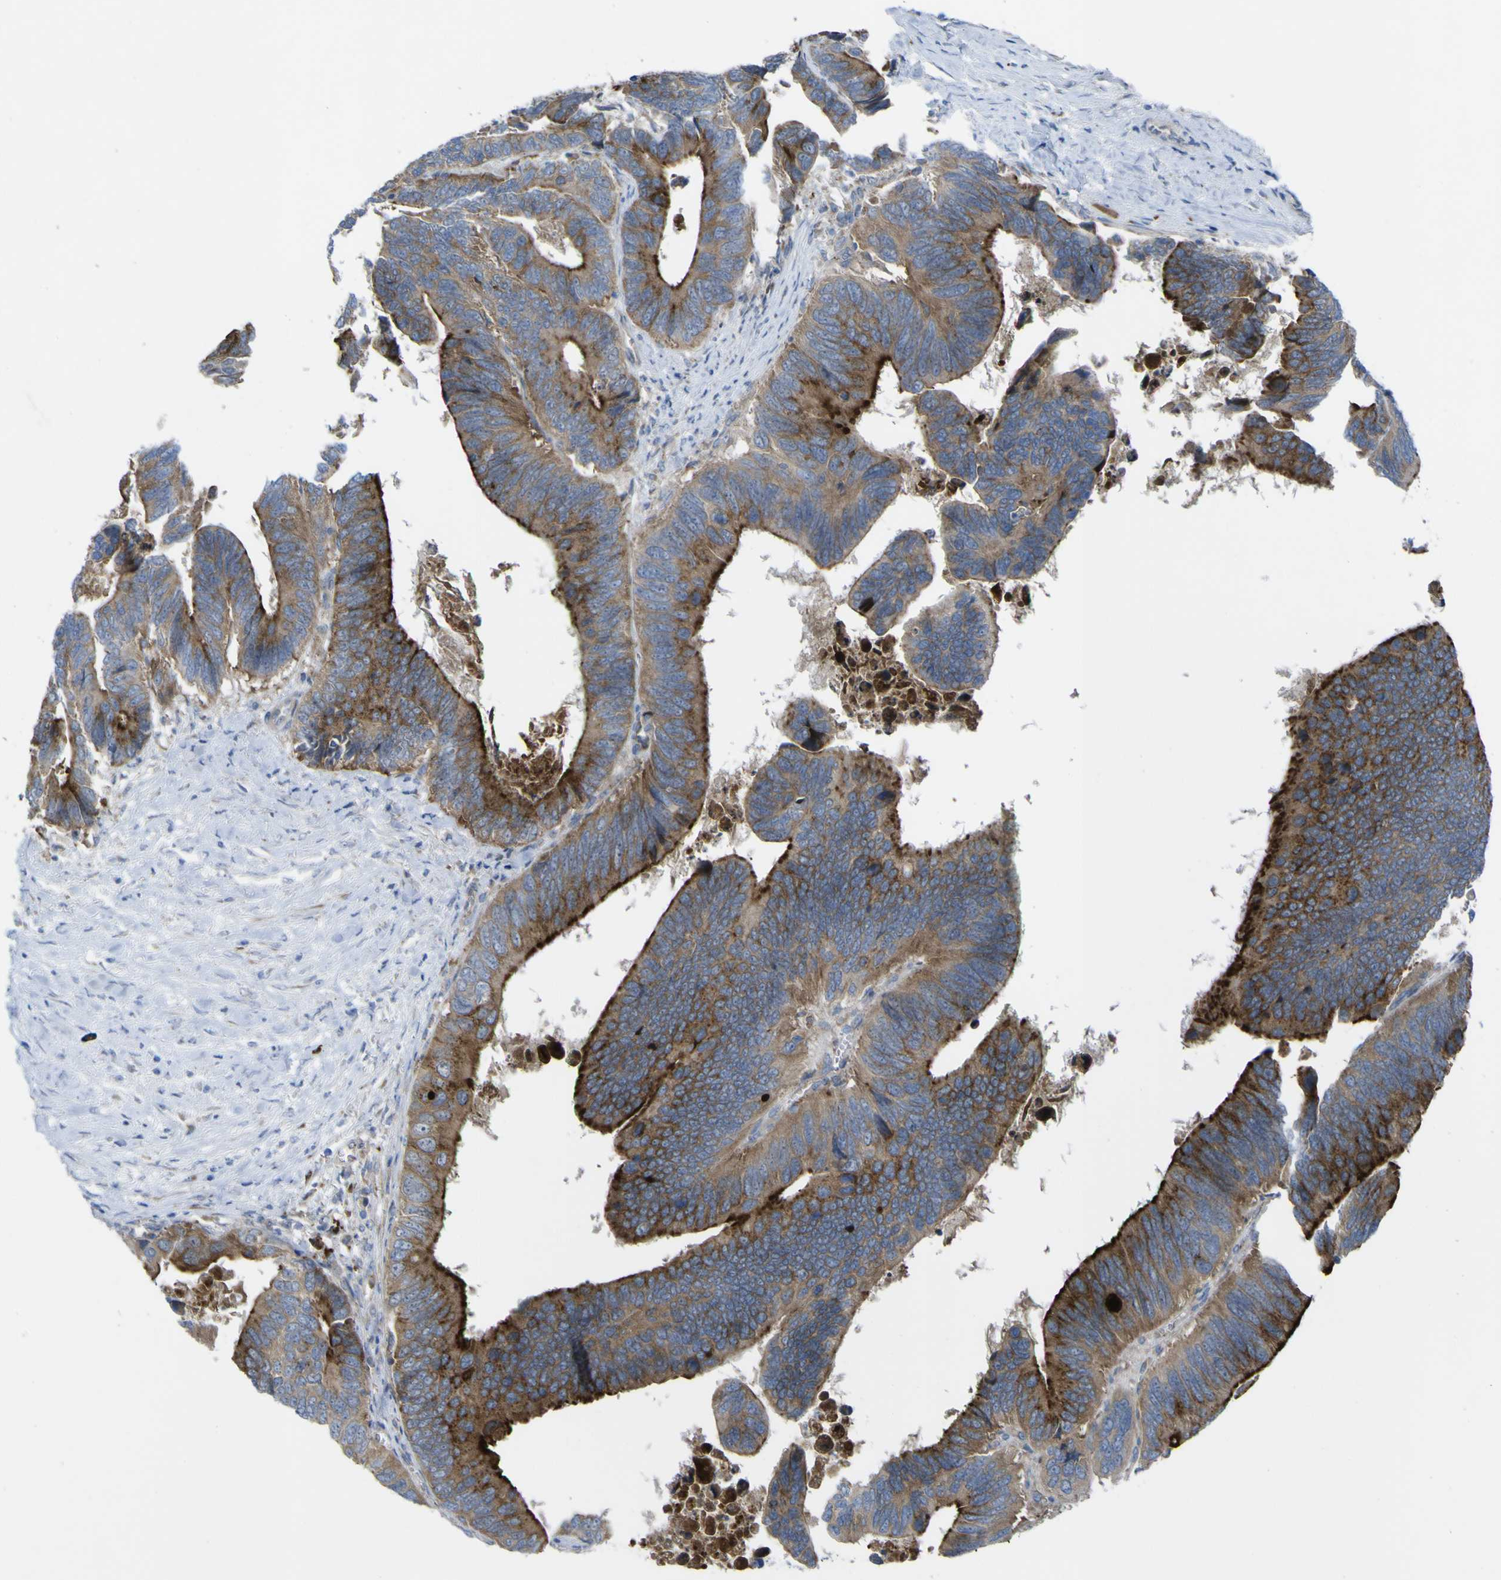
{"staining": {"intensity": "strong", "quantity": "25%-75%", "location": "cytoplasmic/membranous"}, "tissue": "colorectal cancer", "cell_type": "Tumor cells", "image_type": "cancer", "snomed": [{"axis": "morphology", "description": "Adenocarcinoma, NOS"}, {"axis": "topography", "description": "Colon"}], "caption": "Adenocarcinoma (colorectal) was stained to show a protein in brown. There is high levels of strong cytoplasmic/membranous staining in approximately 25%-75% of tumor cells.", "gene": "CST3", "patient": {"sex": "male", "age": 72}}